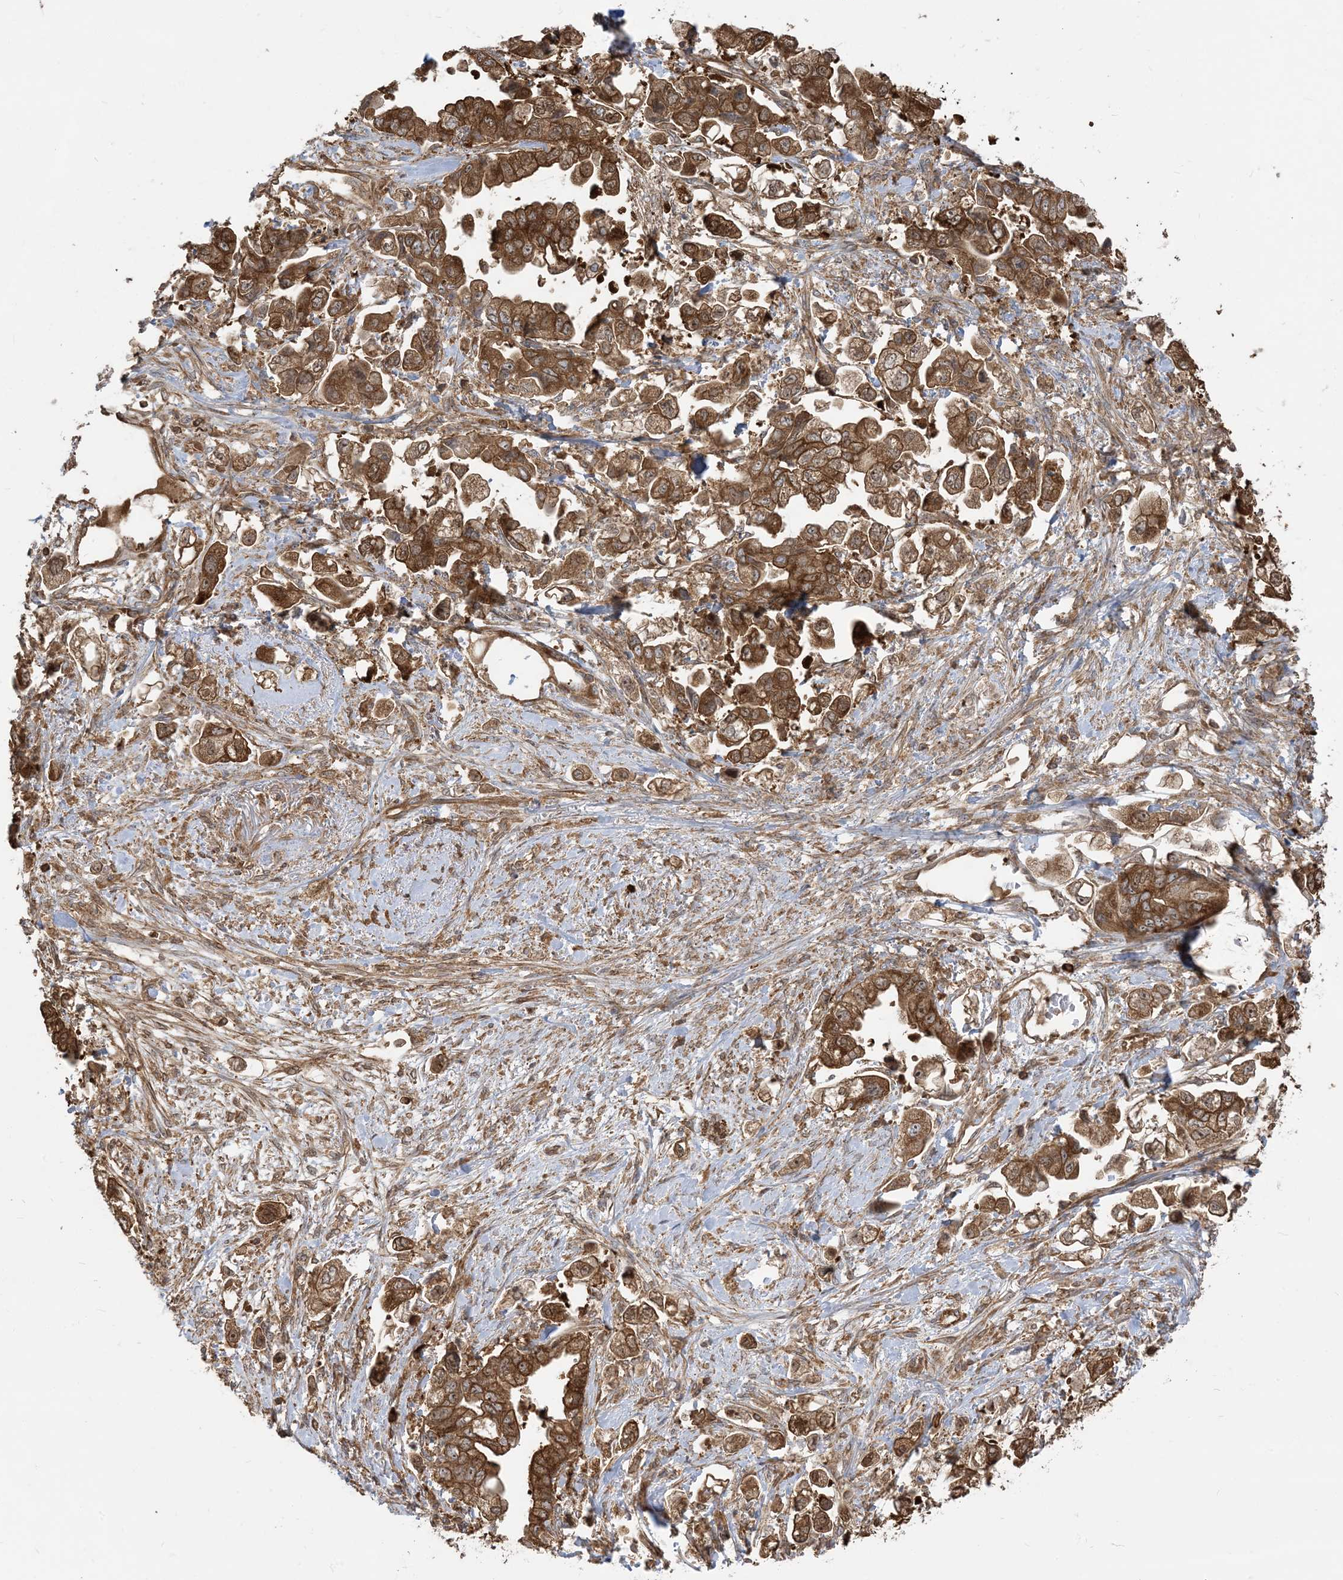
{"staining": {"intensity": "strong", "quantity": ">75%", "location": "cytoplasmic/membranous,nuclear"}, "tissue": "stomach cancer", "cell_type": "Tumor cells", "image_type": "cancer", "snomed": [{"axis": "morphology", "description": "Adenocarcinoma, NOS"}, {"axis": "topography", "description": "Stomach"}], "caption": "About >75% of tumor cells in human stomach adenocarcinoma show strong cytoplasmic/membranous and nuclear protein expression as visualized by brown immunohistochemical staining.", "gene": "SRP72", "patient": {"sex": "male", "age": 62}}